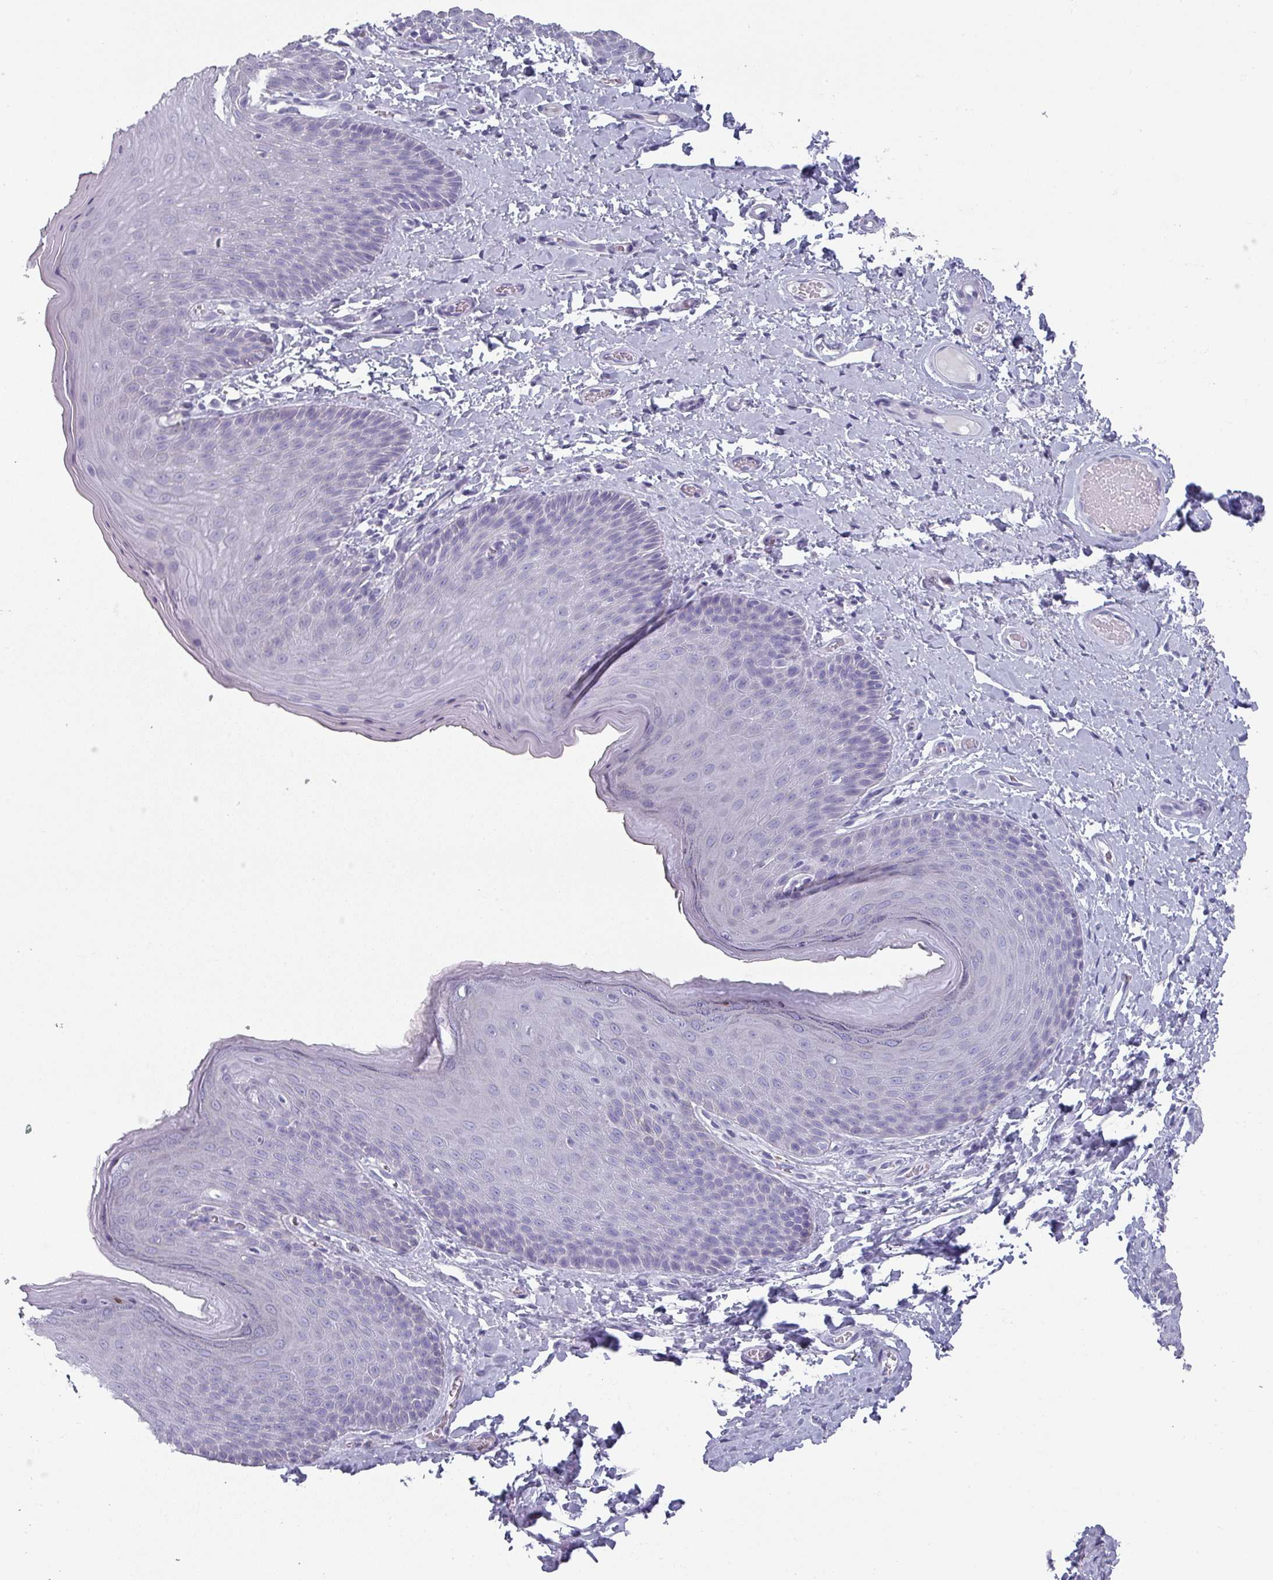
{"staining": {"intensity": "negative", "quantity": "none", "location": "none"}, "tissue": "skin", "cell_type": "Epidermal cells", "image_type": "normal", "snomed": [{"axis": "morphology", "description": "Normal tissue, NOS"}, {"axis": "topography", "description": "Anal"}], "caption": "An immunohistochemistry histopathology image of benign skin is shown. There is no staining in epidermal cells of skin. Nuclei are stained in blue.", "gene": "SLC35G2", "patient": {"sex": "female", "age": 40}}